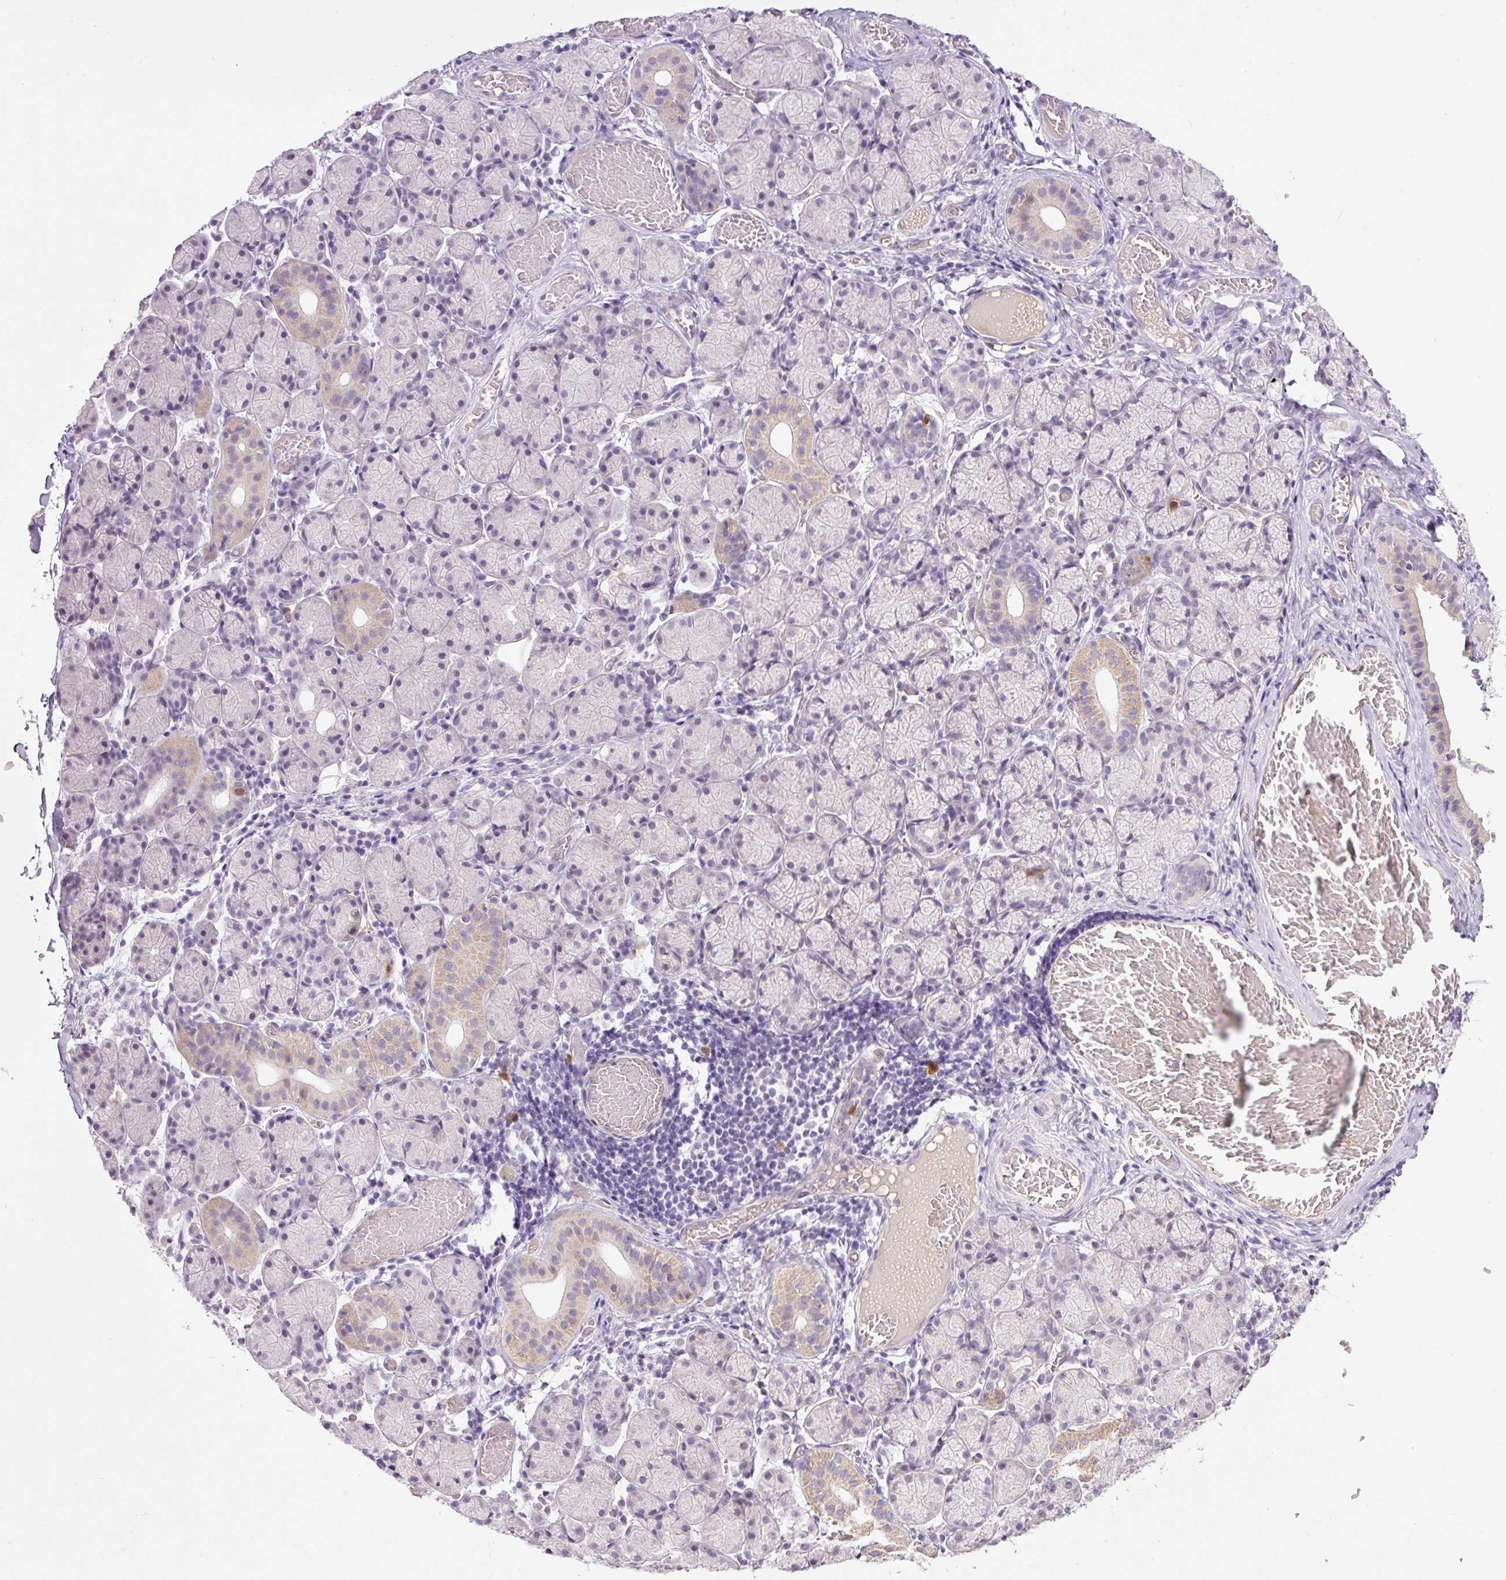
{"staining": {"intensity": "moderate", "quantity": "<25%", "location": "cytoplasmic/membranous"}, "tissue": "salivary gland", "cell_type": "Glandular cells", "image_type": "normal", "snomed": [{"axis": "morphology", "description": "Normal tissue, NOS"}, {"axis": "topography", "description": "Salivary gland"}], "caption": "The micrograph exhibits staining of normal salivary gland, revealing moderate cytoplasmic/membranous protein expression (brown color) within glandular cells.", "gene": "KPNA2", "patient": {"sex": "female", "age": 24}}